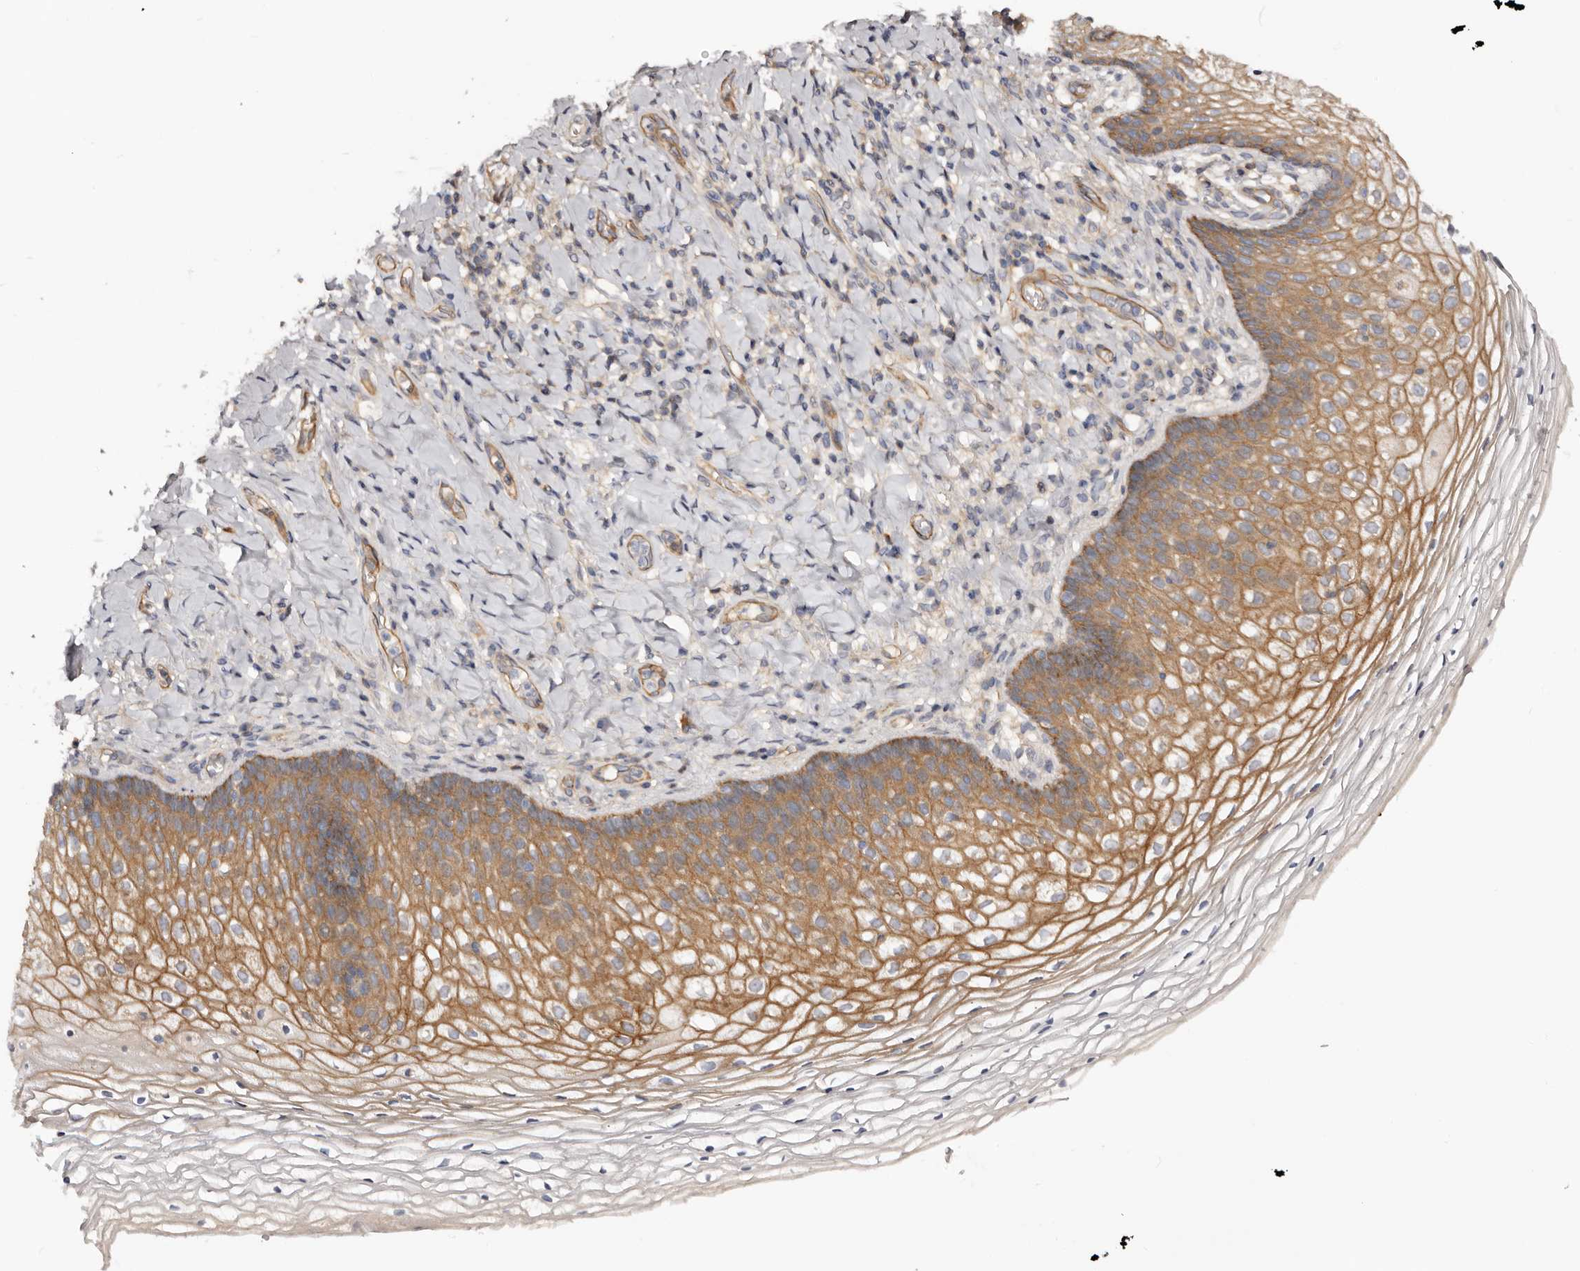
{"staining": {"intensity": "moderate", "quantity": "25%-75%", "location": "cytoplasmic/membranous"}, "tissue": "vagina", "cell_type": "Squamous epithelial cells", "image_type": "normal", "snomed": [{"axis": "morphology", "description": "Normal tissue, NOS"}, {"axis": "topography", "description": "Vagina"}], "caption": "Protein staining exhibits moderate cytoplasmic/membranous expression in about 25%-75% of squamous epithelial cells in benign vagina. Nuclei are stained in blue.", "gene": "DMRT2", "patient": {"sex": "female", "age": 60}}